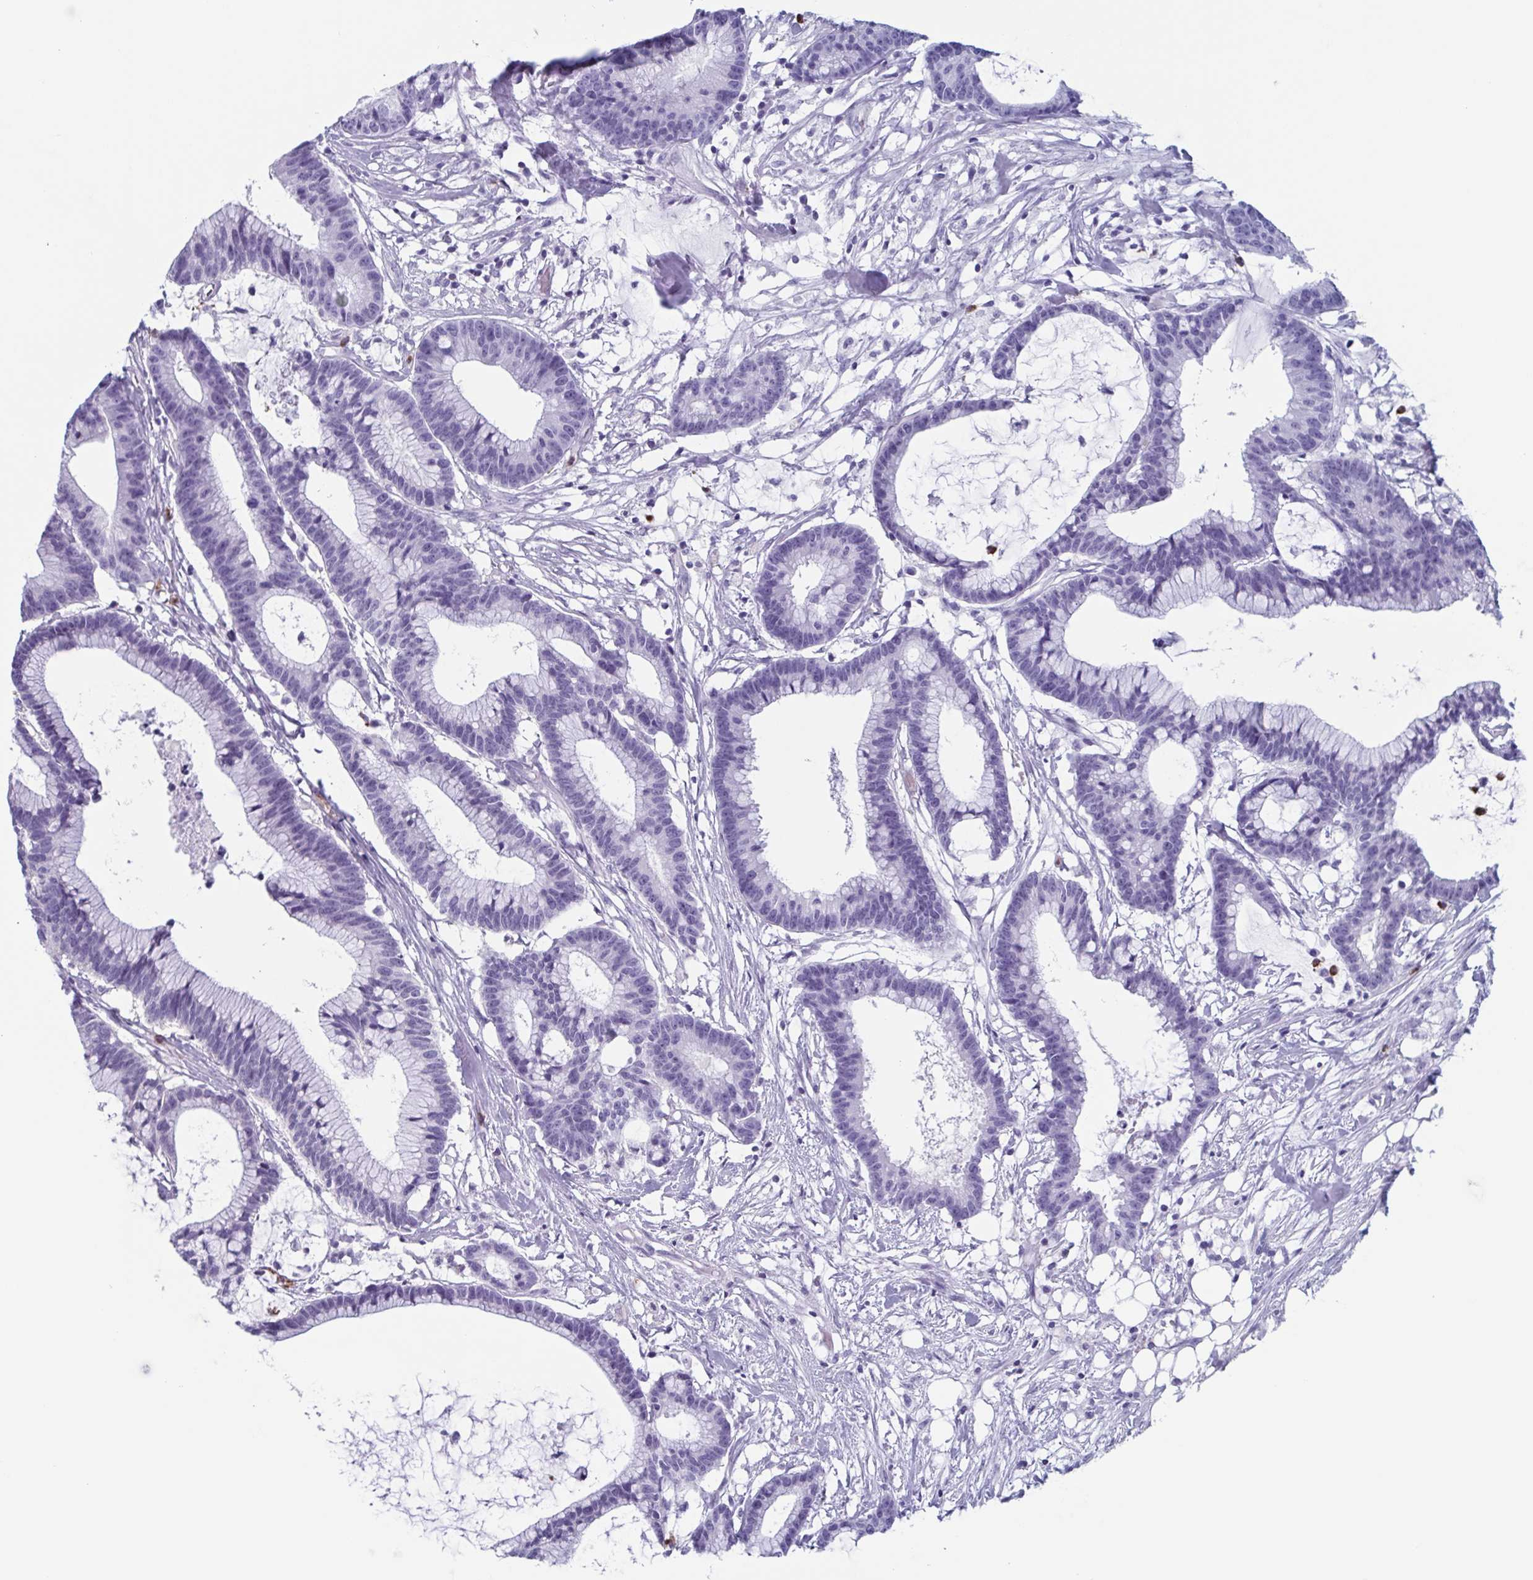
{"staining": {"intensity": "negative", "quantity": "none", "location": "none"}, "tissue": "colorectal cancer", "cell_type": "Tumor cells", "image_type": "cancer", "snomed": [{"axis": "morphology", "description": "Adenocarcinoma, NOS"}, {"axis": "topography", "description": "Colon"}], "caption": "IHC histopathology image of colorectal adenocarcinoma stained for a protein (brown), which reveals no staining in tumor cells.", "gene": "BPI", "patient": {"sex": "female", "age": 78}}